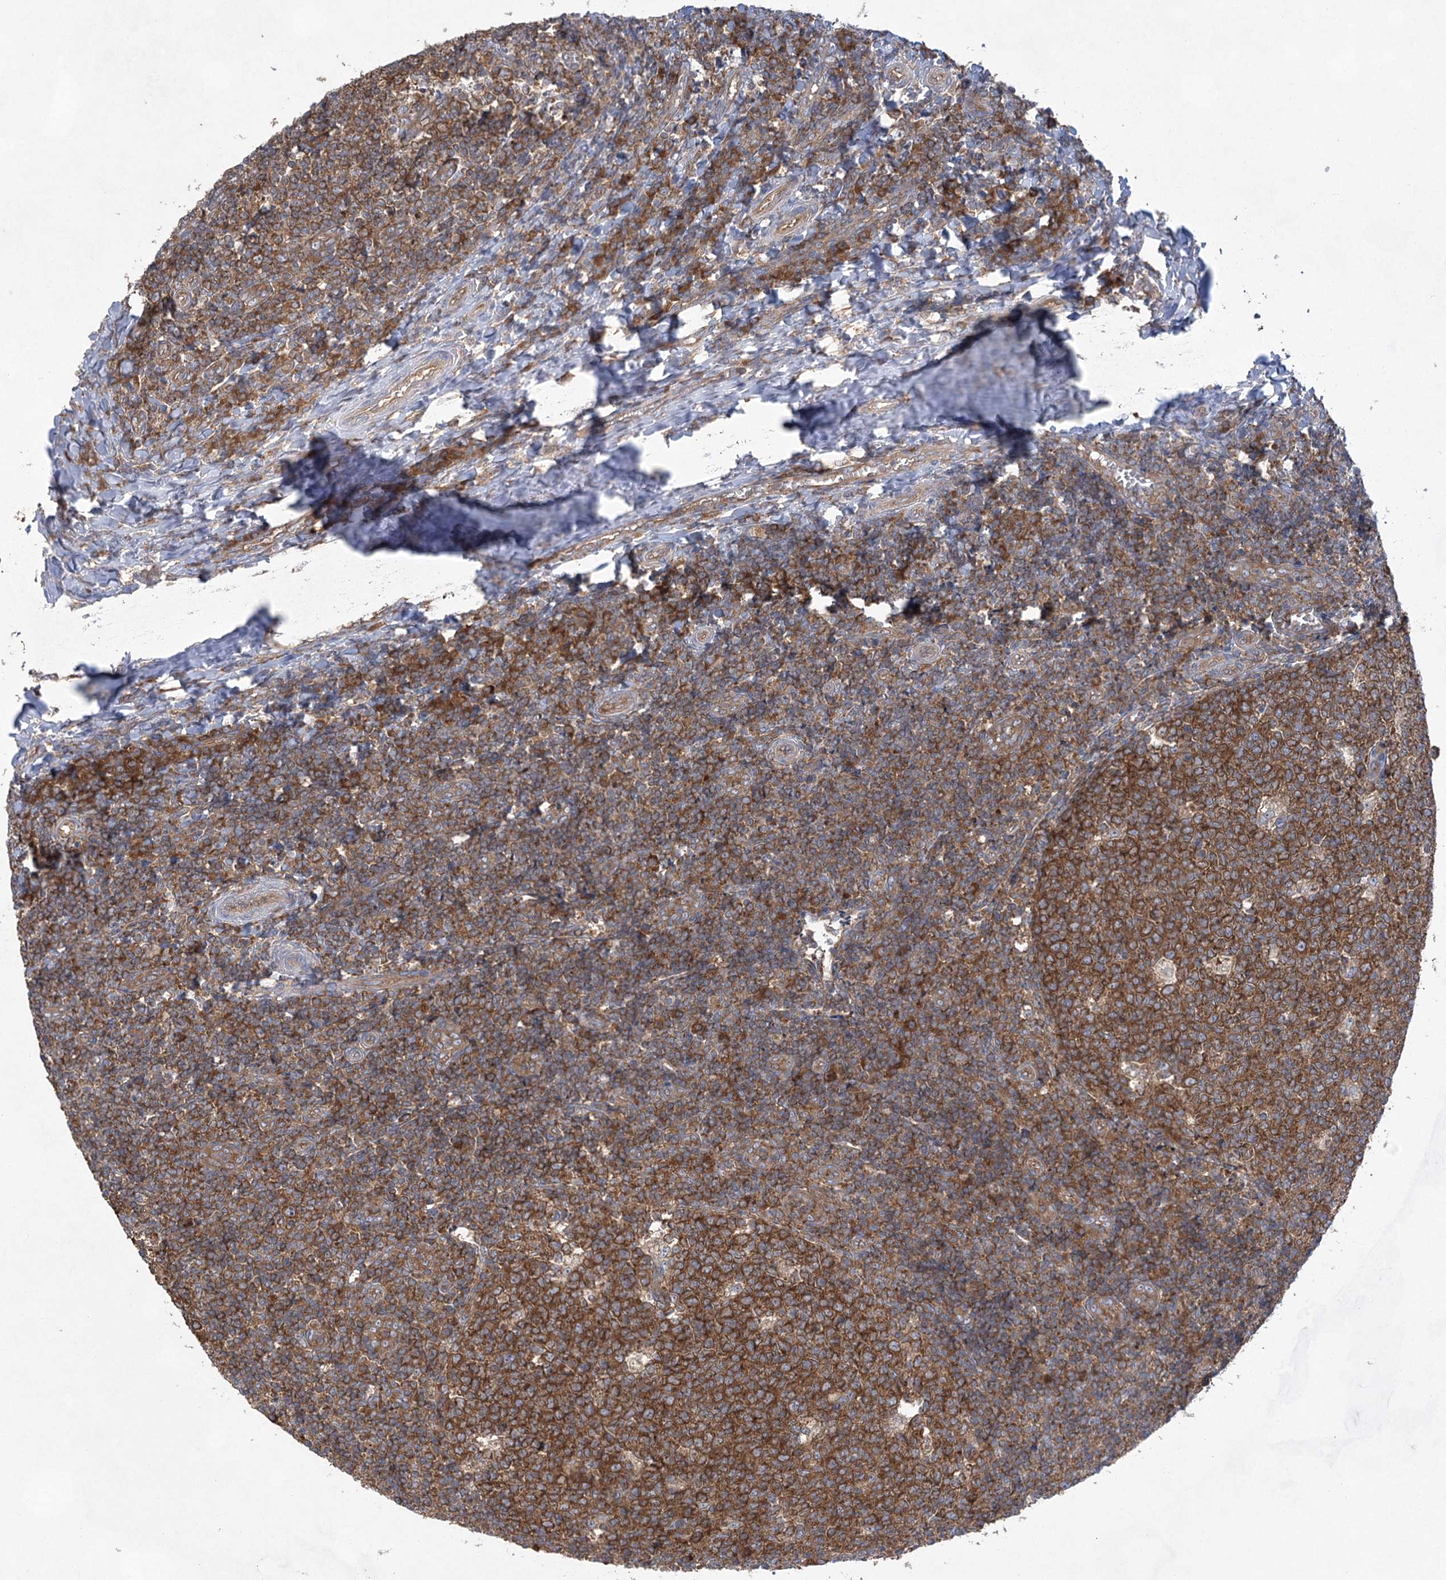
{"staining": {"intensity": "moderate", "quantity": ">75%", "location": "cytoplasmic/membranous"}, "tissue": "tonsil", "cell_type": "Germinal center cells", "image_type": "normal", "snomed": [{"axis": "morphology", "description": "Normal tissue, NOS"}, {"axis": "topography", "description": "Tonsil"}], "caption": "Germinal center cells exhibit moderate cytoplasmic/membranous positivity in approximately >75% of cells in normal tonsil.", "gene": "EIF3A", "patient": {"sex": "female", "age": 19}}